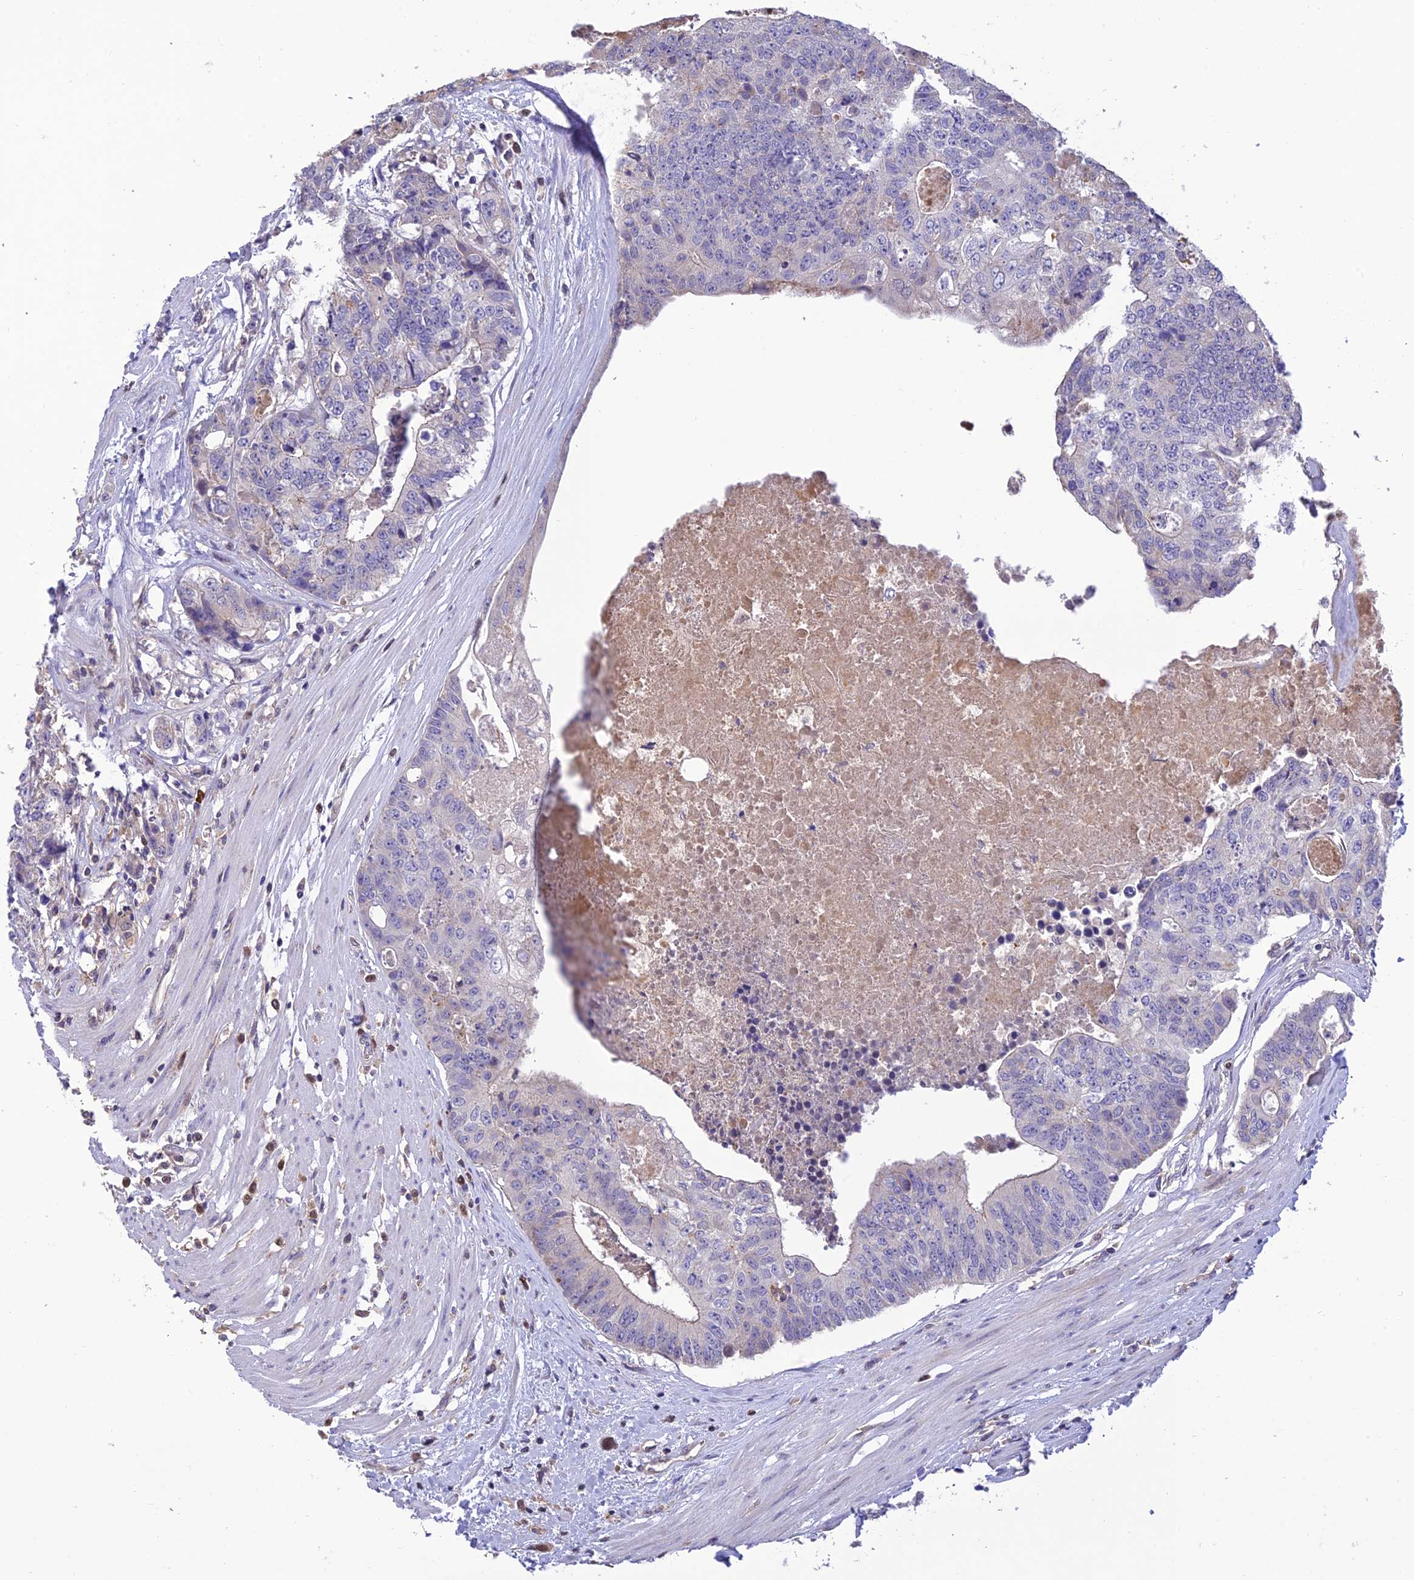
{"staining": {"intensity": "negative", "quantity": "none", "location": "none"}, "tissue": "colorectal cancer", "cell_type": "Tumor cells", "image_type": "cancer", "snomed": [{"axis": "morphology", "description": "Adenocarcinoma, NOS"}, {"axis": "topography", "description": "Colon"}], "caption": "Tumor cells are negative for protein expression in human colorectal cancer.", "gene": "MIOS", "patient": {"sex": "female", "age": 67}}